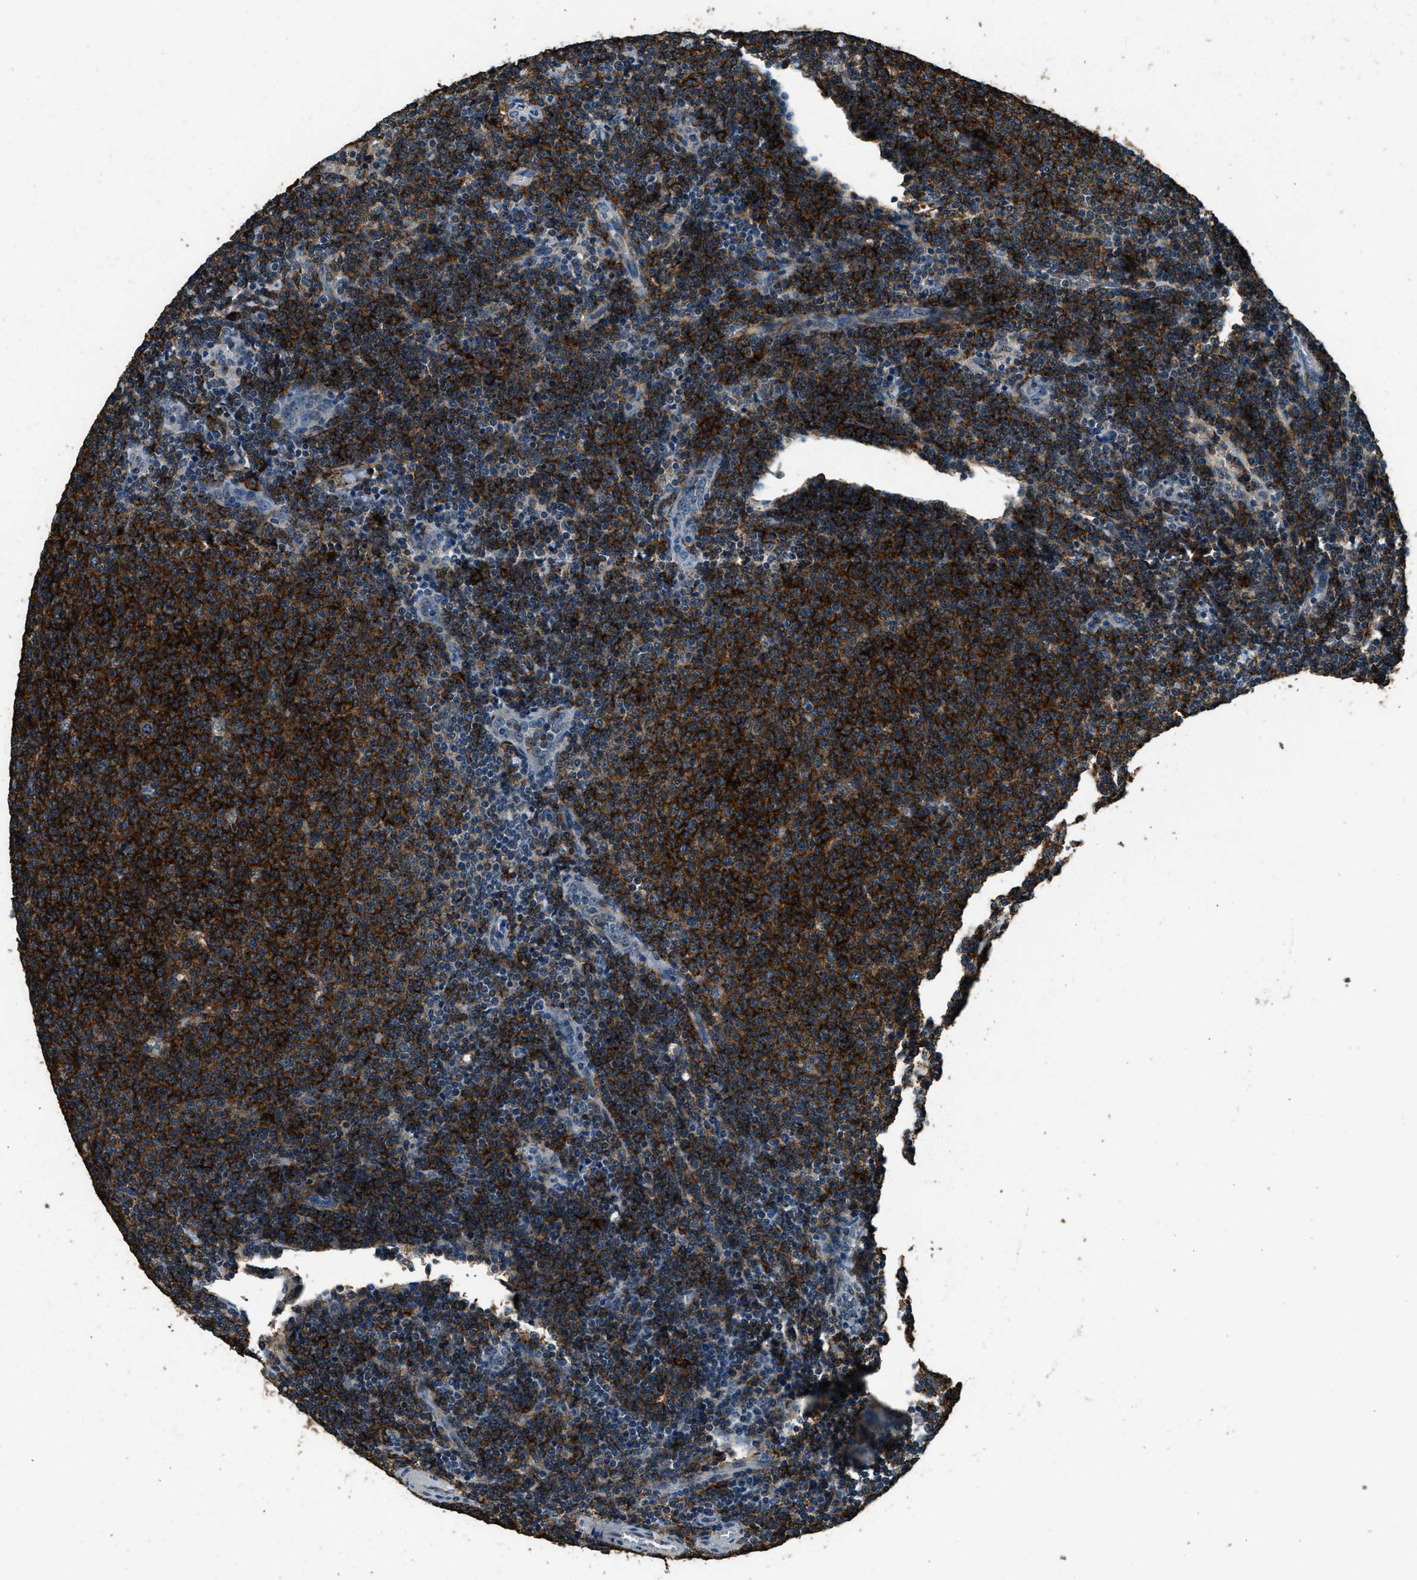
{"staining": {"intensity": "strong", "quantity": "25%-75%", "location": "cytoplasmic/membranous"}, "tissue": "lymphoma", "cell_type": "Tumor cells", "image_type": "cancer", "snomed": [{"axis": "morphology", "description": "Malignant lymphoma, non-Hodgkin's type, Low grade"}, {"axis": "topography", "description": "Lymph node"}], "caption": "Human malignant lymphoma, non-Hodgkin's type (low-grade) stained with a protein marker exhibits strong staining in tumor cells.", "gene": "SALL3", "patient": {"sex": "male", "age": 66}}